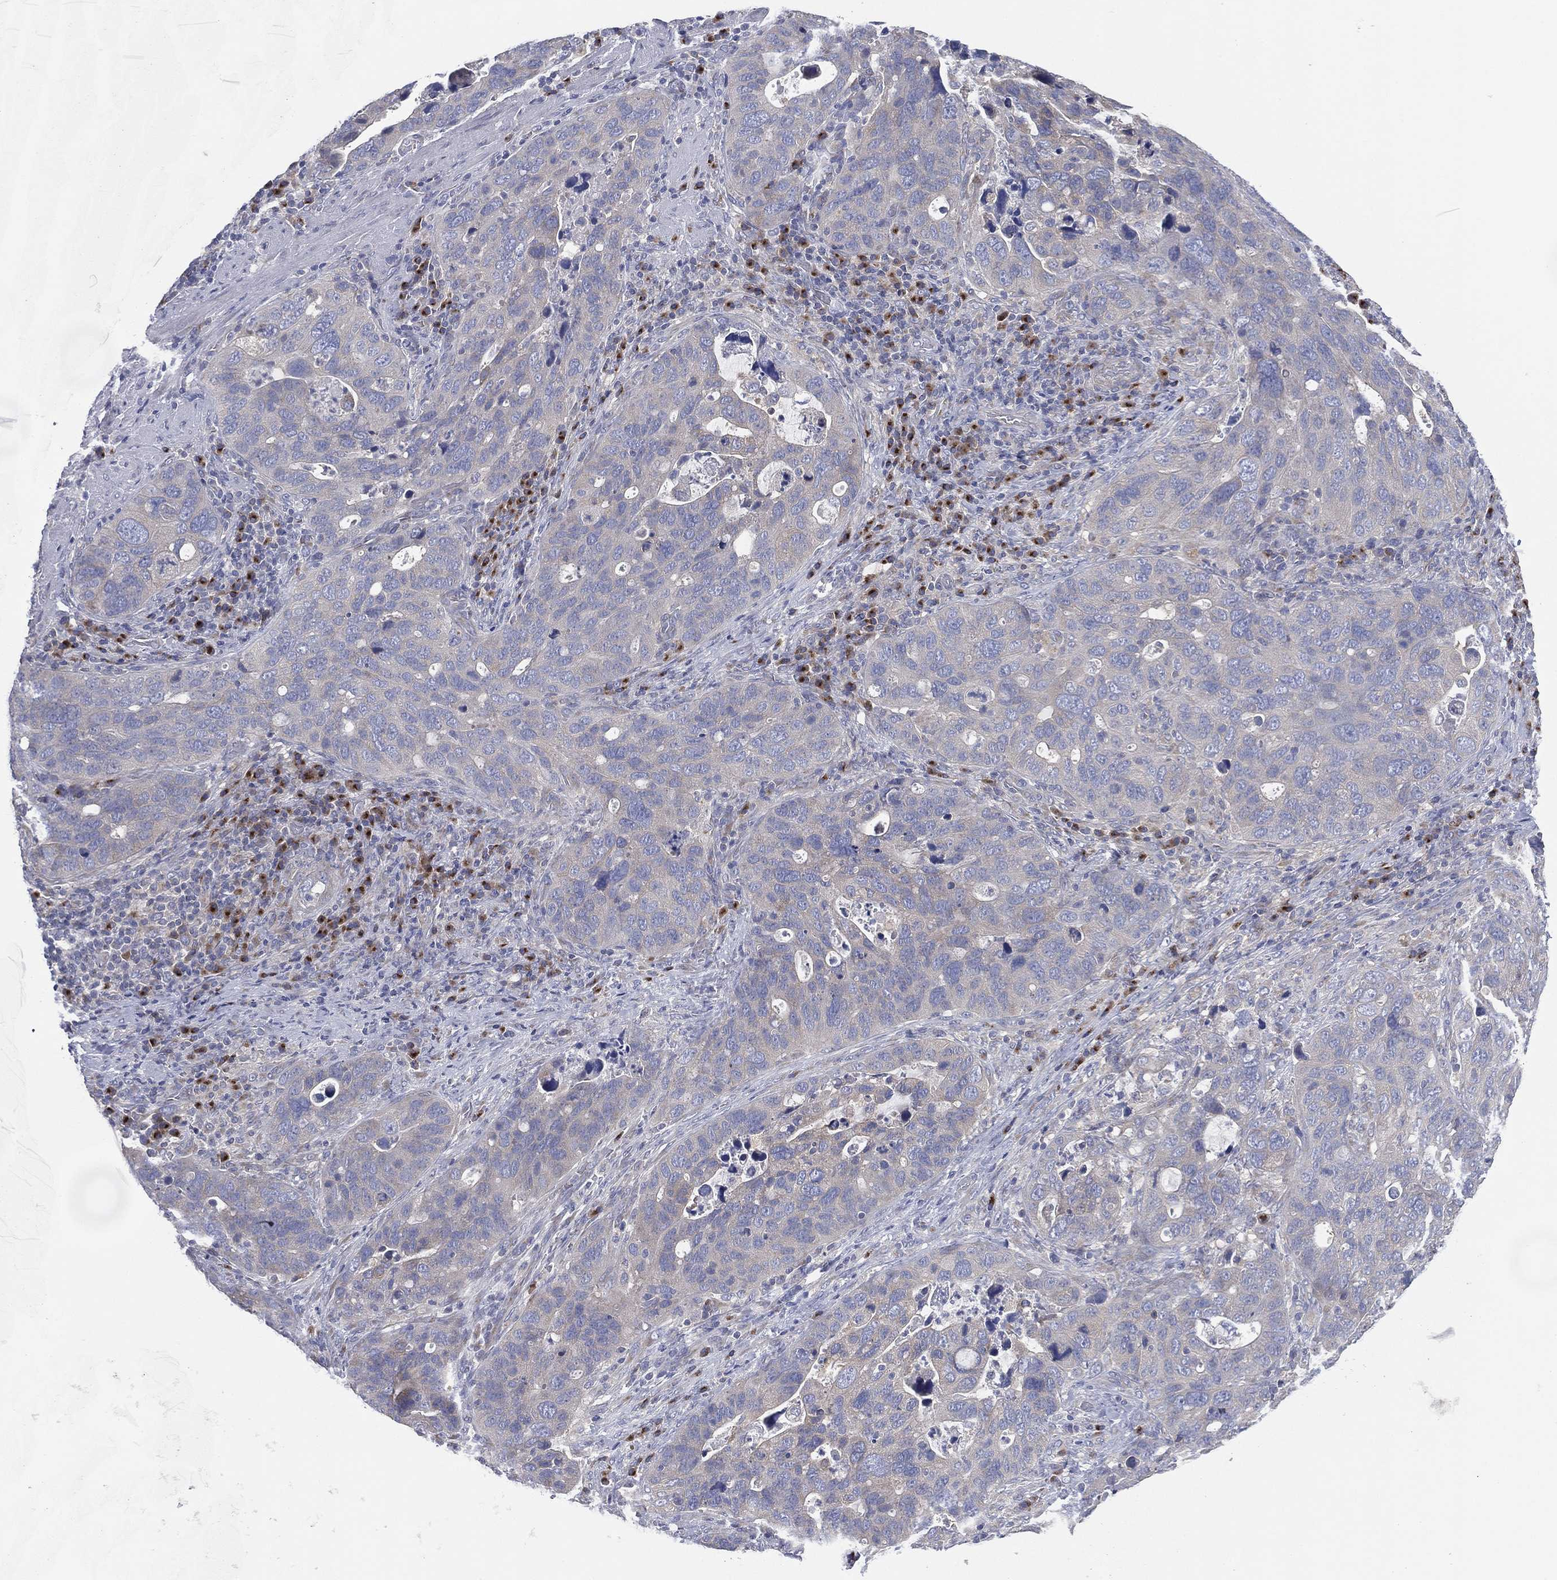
{"staining": {"intensity": "negative", "quantity": "none", "location": "none"}, "tissue": "stomach cancer", "cell_type": "Tumor cells", "image_type": "cancer", "snomed": [{"axis": "morphology", "description": "Adenocarcinoma, NOS"}, {"axis": "topography", "description": "Stomach"}], "caption": "The micrograph shows no staining of tumor cells in stomach adenocarcinoma.", "gene": "ATP8A2", "patient": {"sex": "male", "age": 54}}